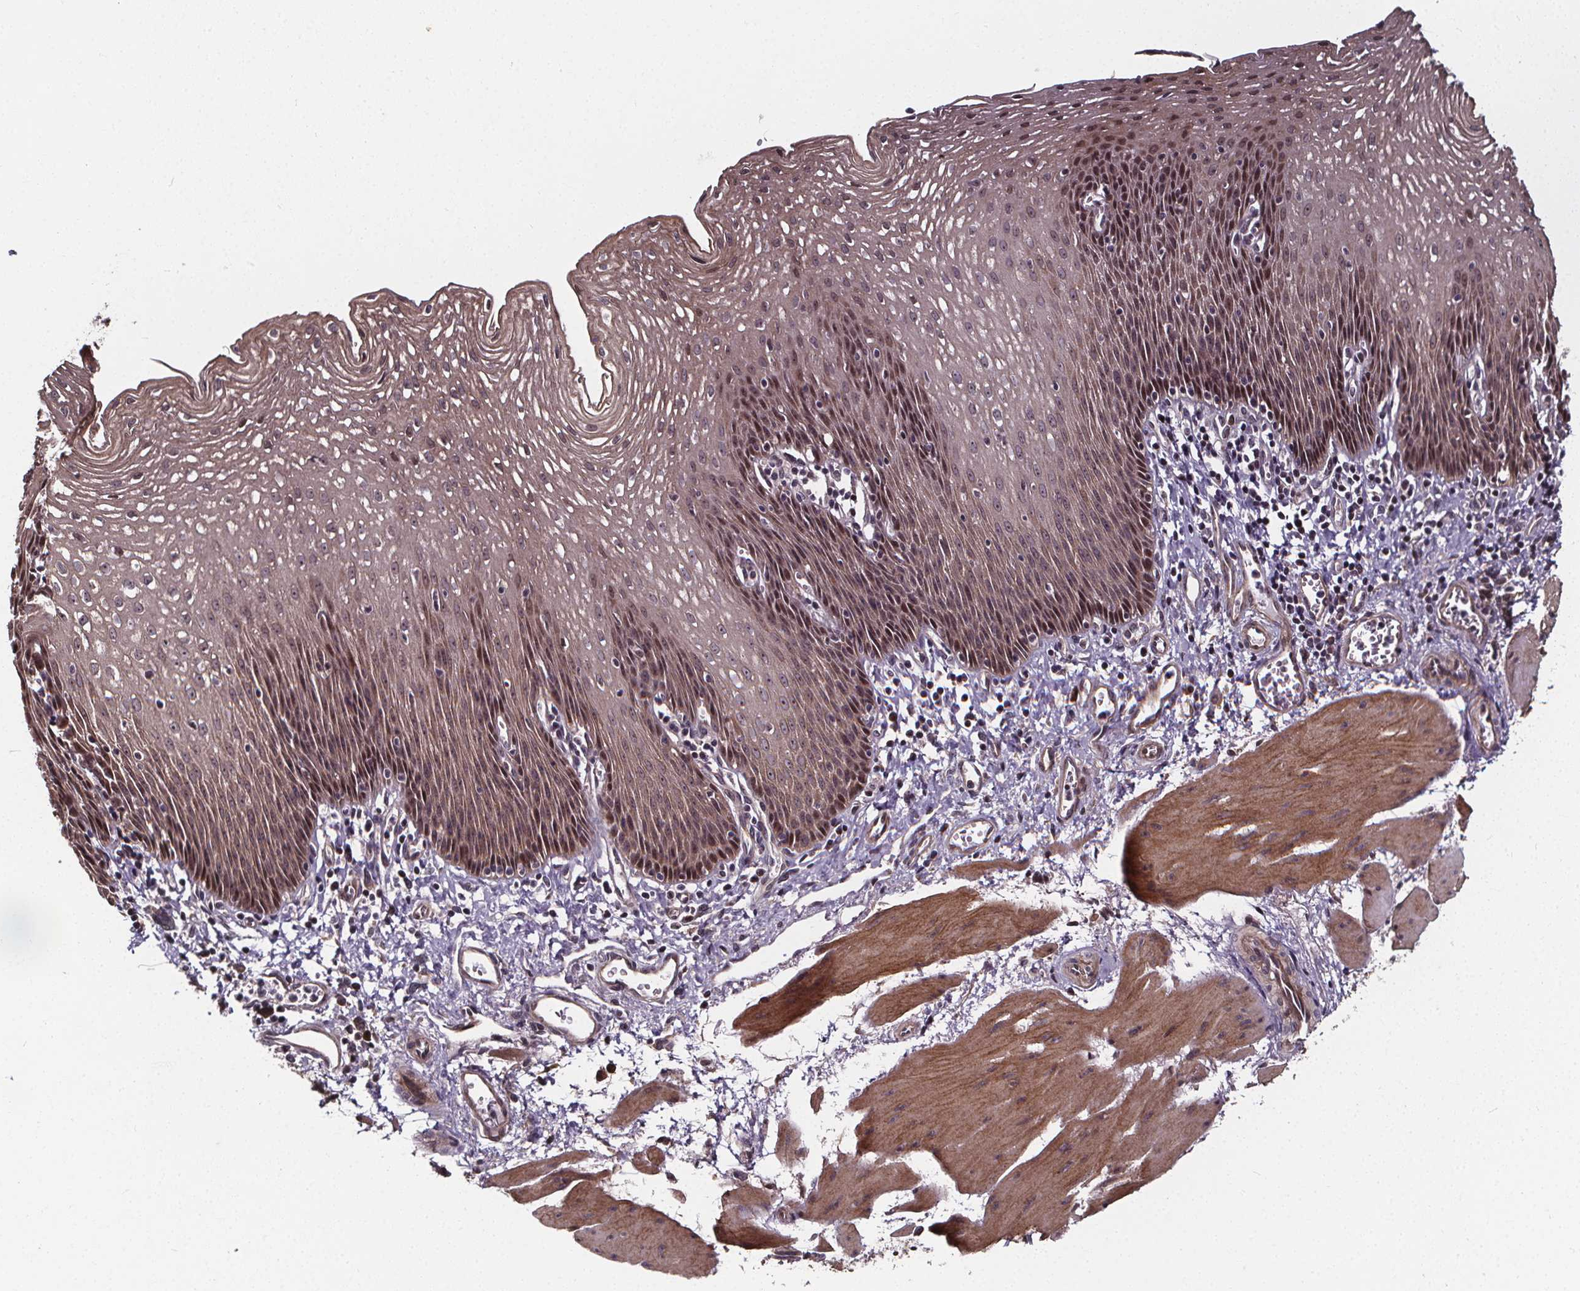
{"staining": {"intensity": "weak", "quantity": "25%-75%", "location": "cytoplasmic/membranous,nuclear"}, "tissue": "esophagus", "cell_type": "Squamous epithelial cells", "image_type": "normal", "snomed": [{"axis": "morphology", "description": "Normal tissue, NOS"}, {"axis": "topography", "description": "Esophagus"}], "caption": "A high-resolution histopathology image shows immunohistochemistry (IHC) staining of benign esophagus, which displays weak cytoplasmic/membranous,nuclear staining in approximately 25%-75% of squamous epithelial cells. The protein of interest is shown in brown color, while the nuclei are stained blue.", "gene": "DDIT3", "patient": {"sex": "female", "age": 64}}